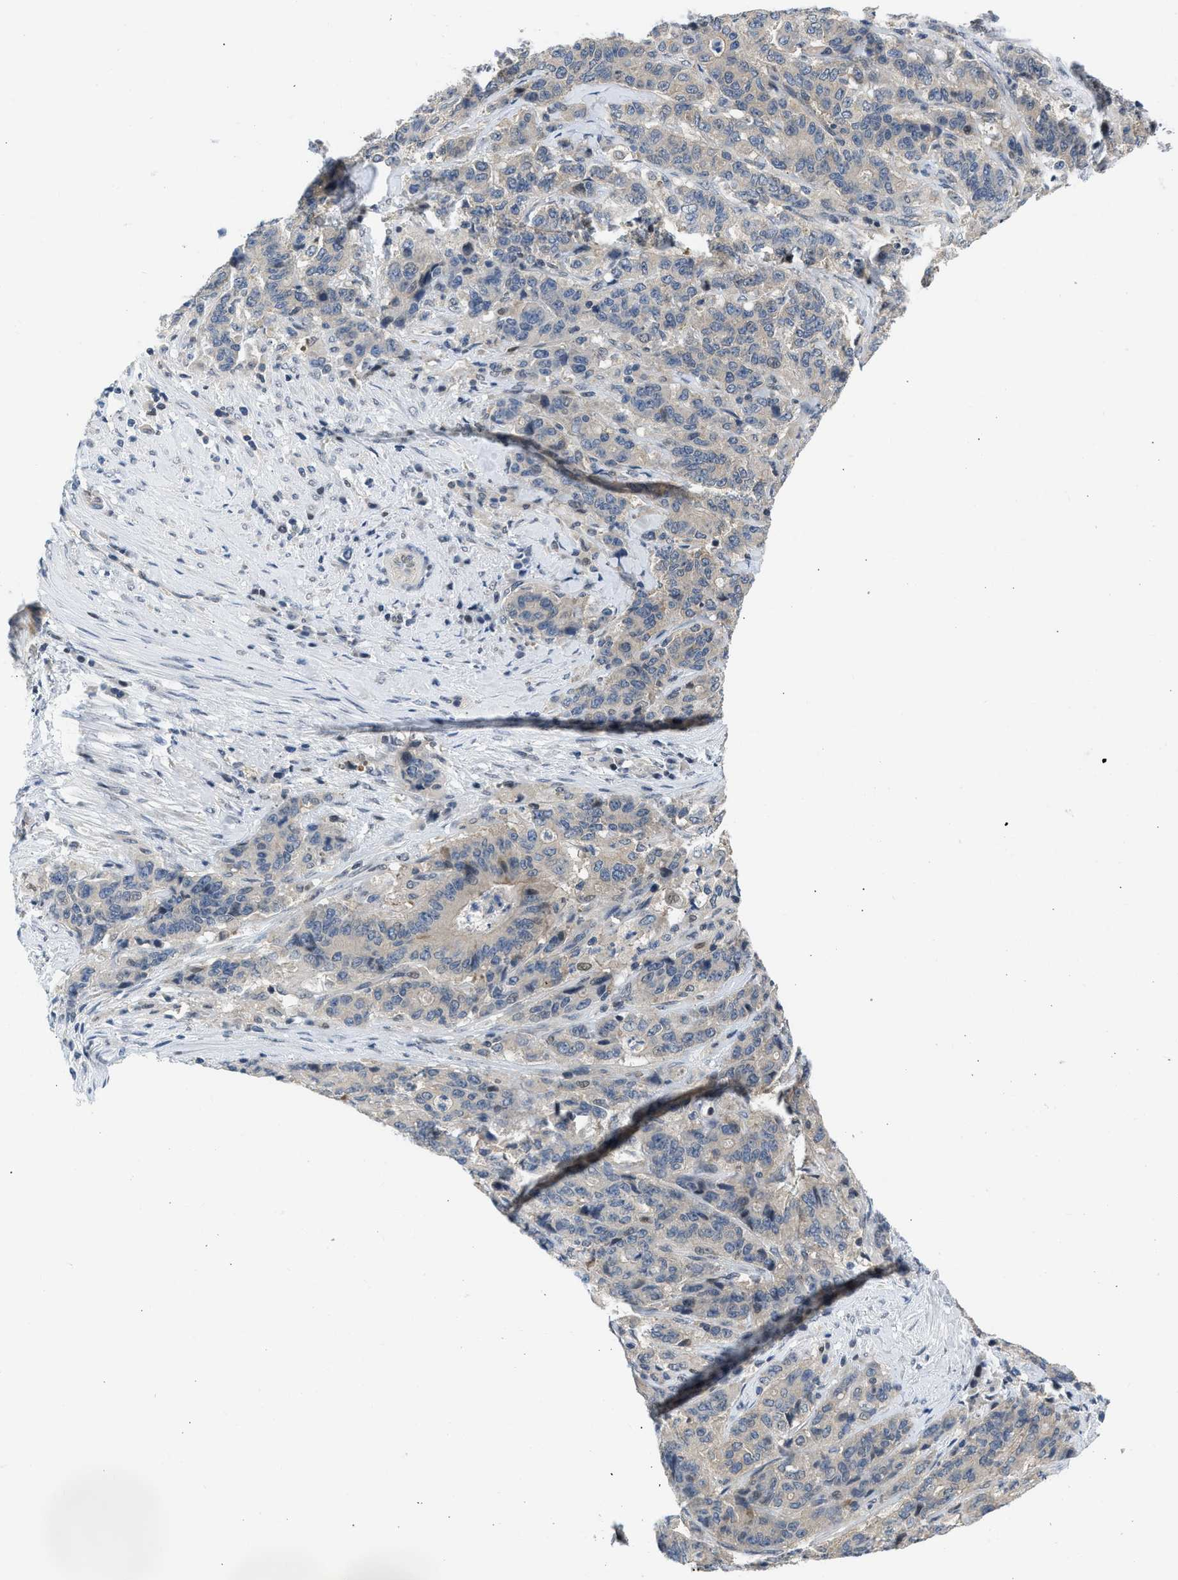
{"staining": {"intensity": "negative", "quantity": "none", "location": "none"}, "tissue": "stomach cancer", "cell_type": "Tumor cells", "image_type": "cancer", "snomed": [{"axis": "morphology", "description": "Adenocarcinoma, NOS"}, {"axis": "topography", "description": "Stomach"}], "caption": "A photomicrograph of stomach cancer (adenocarcinoma) stained for a protein reveals no brown staining in tumor cells. (Immunohistochemistry (ihc), brightfield microscopy, high magnification).", "gene": "OLIG3", "patient": {"sex": "female", "age": 73}}